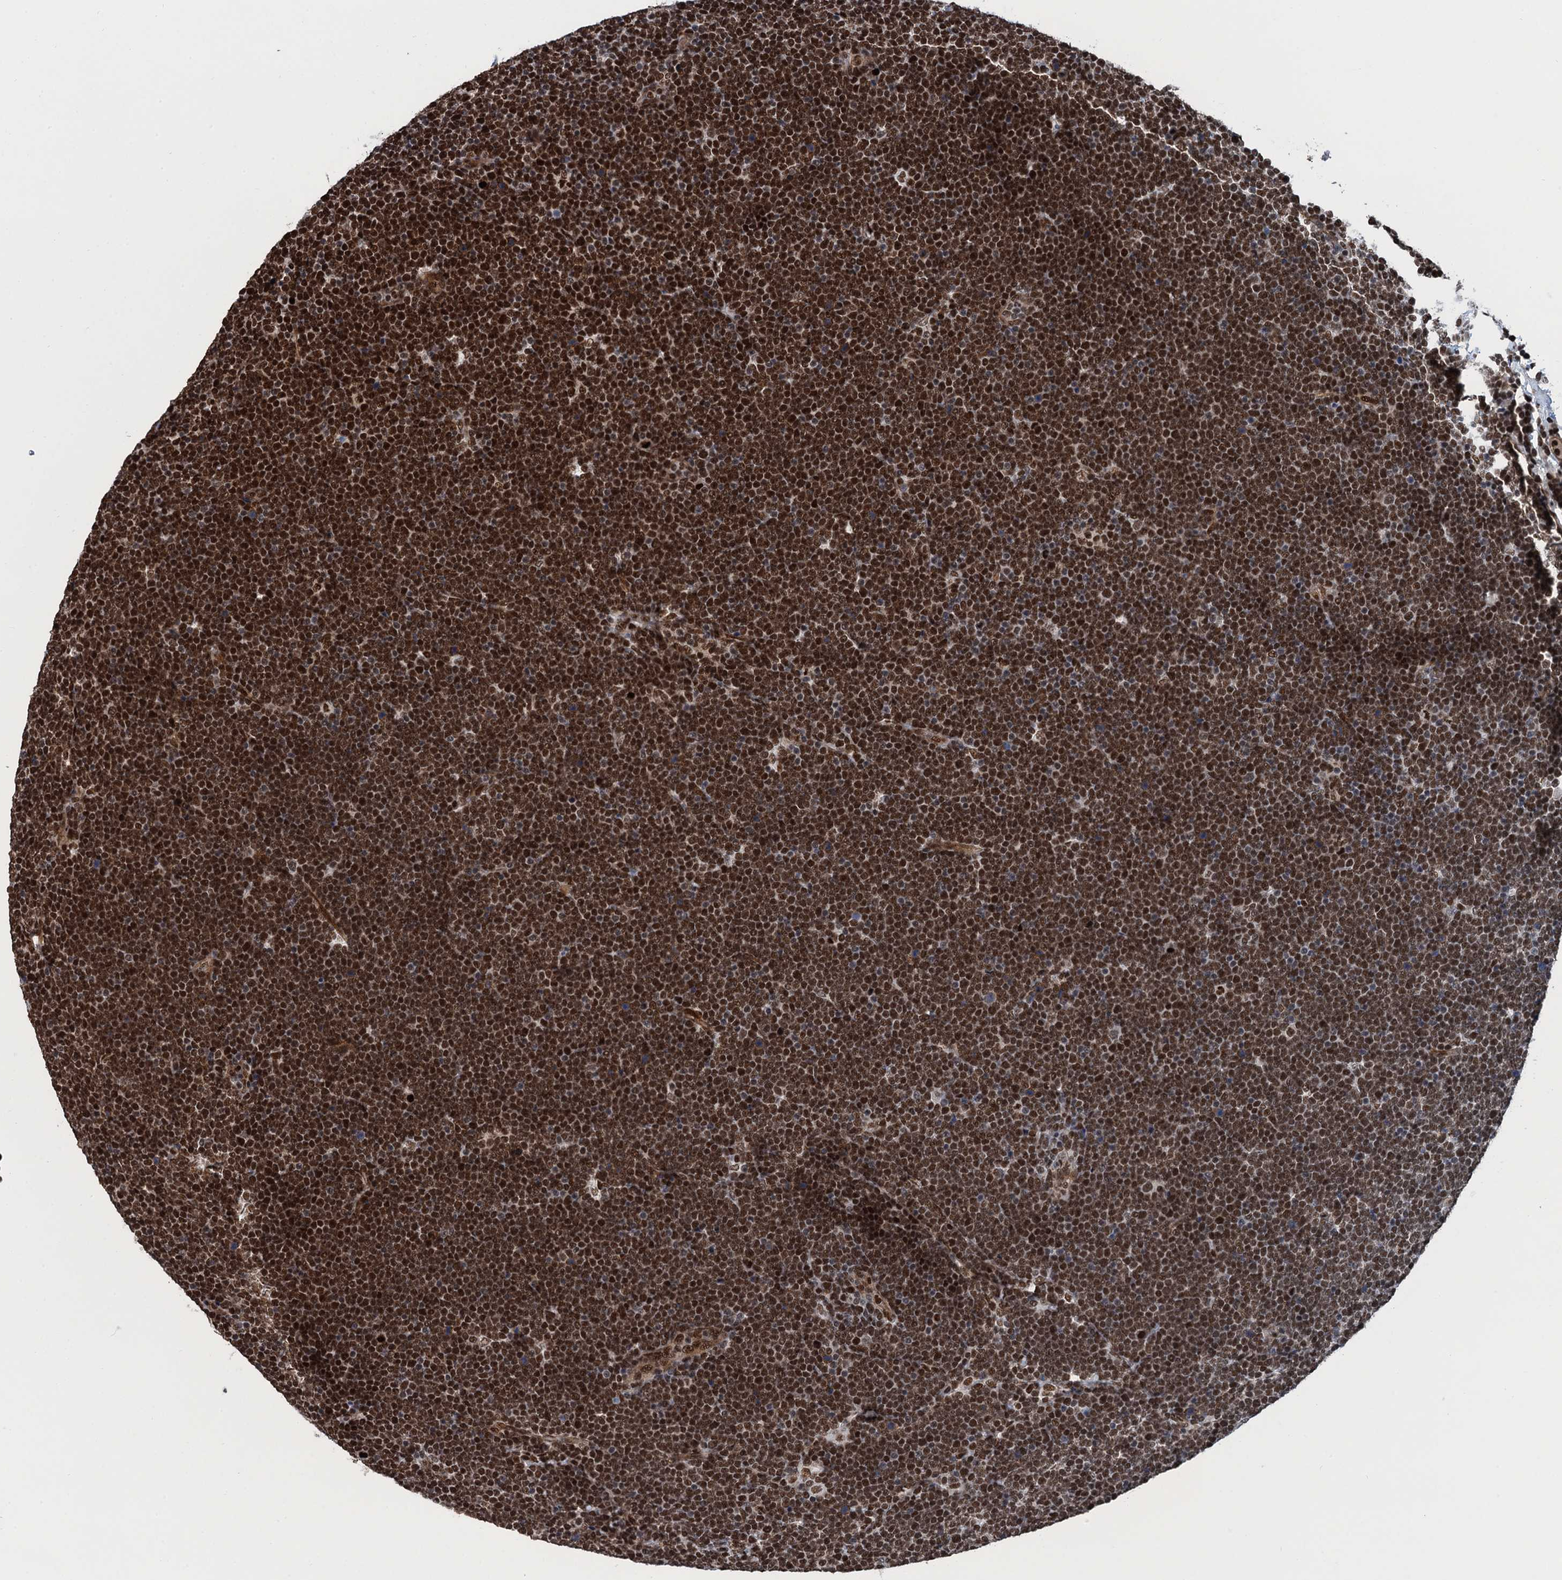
{"staining": {"intensity": "strong", "quantity": ">75%", "location": "nuclear"}, "tissue": "lymphoma", "cell_type": "Tumor cells", "image_type": "cancer", "snomed": [{"axis": "morphology", "description": "Malignant lymphoma, non-Hodgkin's type, High grade"}, {"axis": "topography", "description": "Lymph node"}], "caption": "IHC photomicrograph of neoplastic tissue: human lymphoma stained using immunohistochemistry (IHC) reveals high levels of strong protein expression localized specifically in the nuclear of tumor cells, appearing as a nuclear brown color.", "gene": "PPP4R1", "patient": {"sex": "male", "age": 13}}